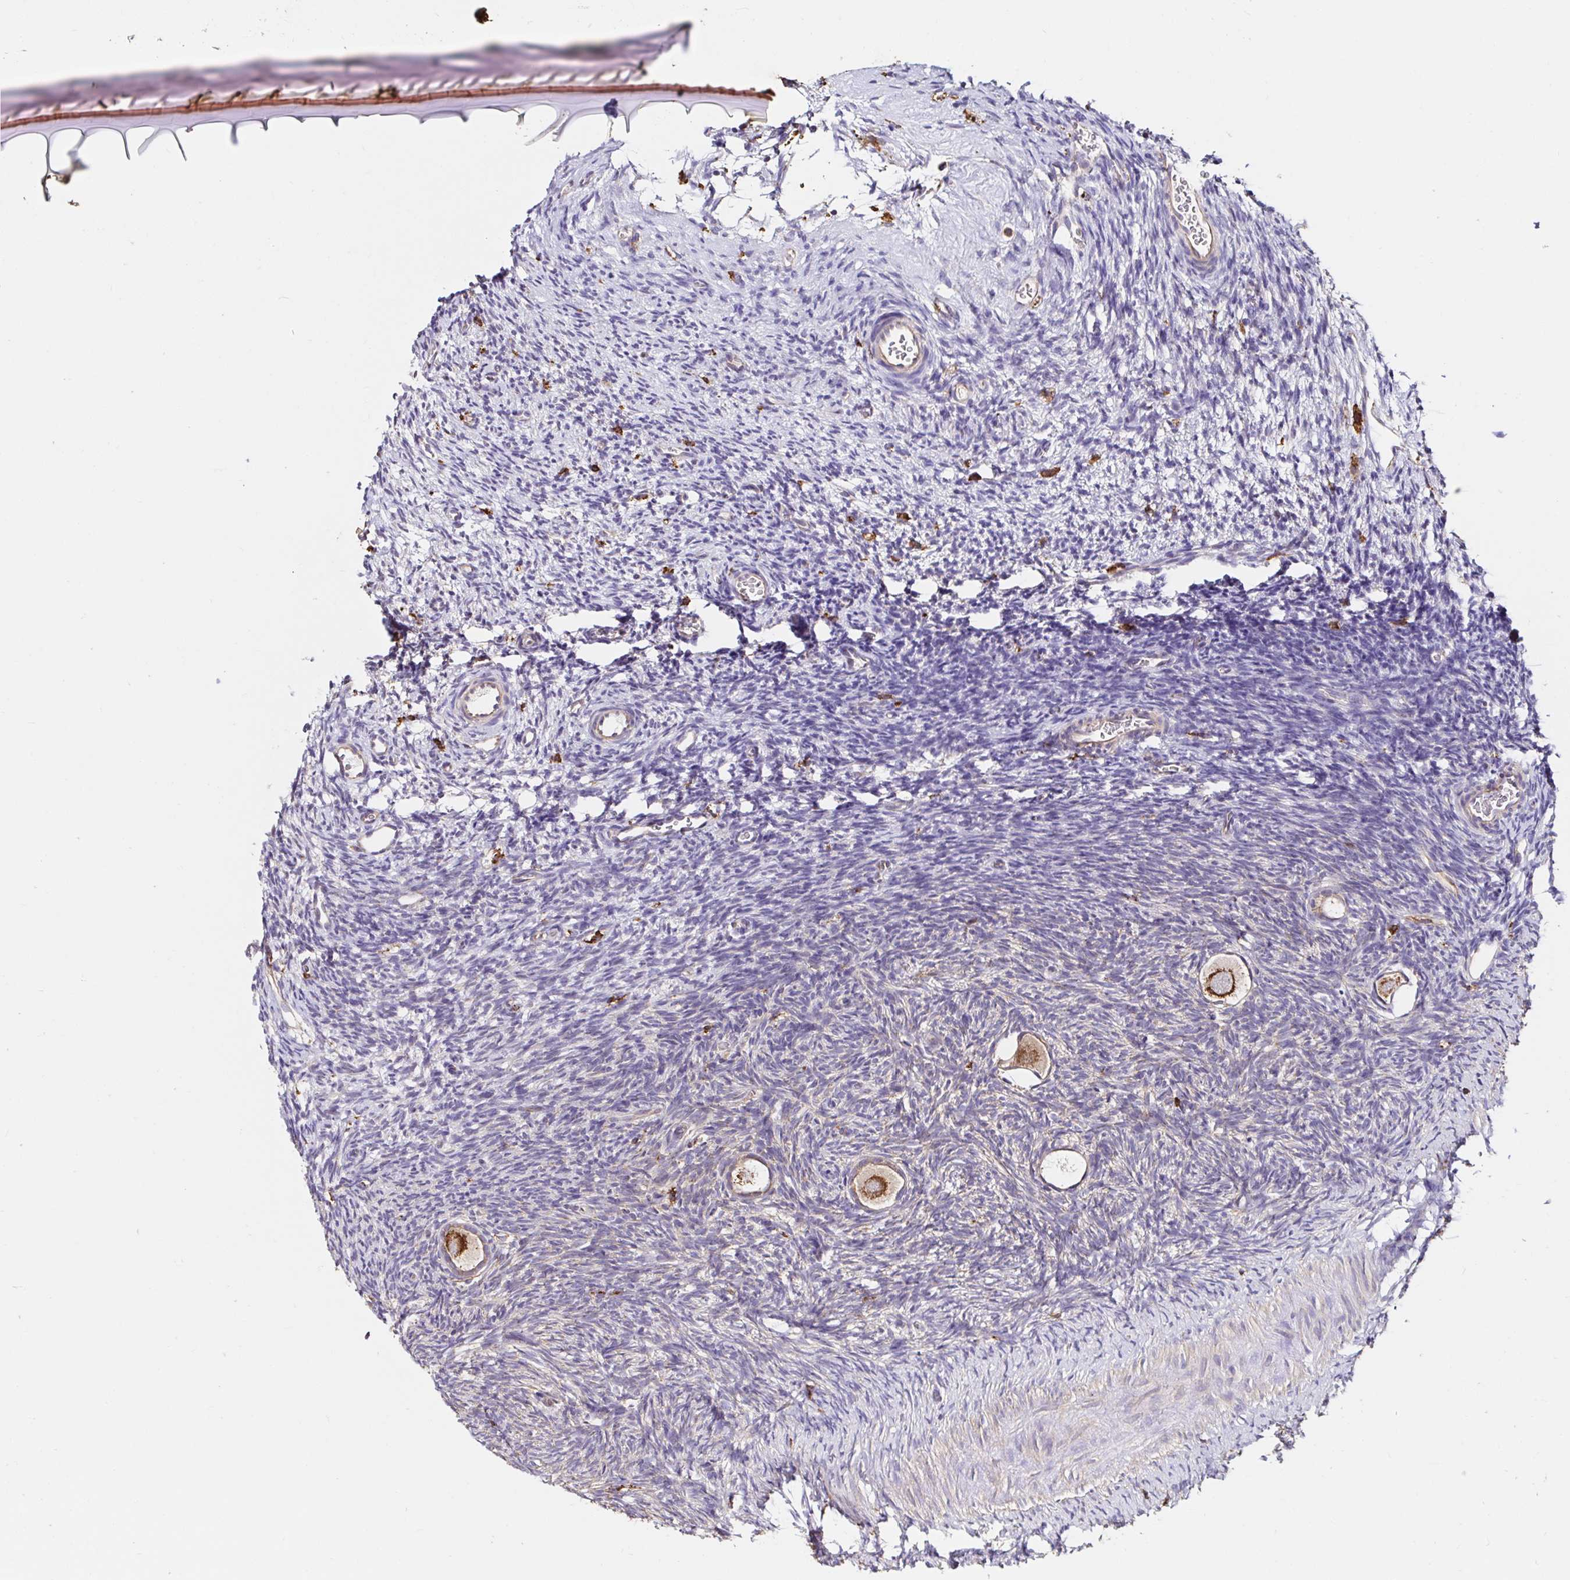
{"staining": {"intensity": "strong", "quantity": "25%-75%", "location": "cytoplasmic/membranous"}, "tissue": "ovary", "cell_type": "Follicle cells", "image_type": "normal", "snomed": [{"axis": "morphology", "description": "Normal tissue, NOS"}, {"axis": "topography", "description": "Ovary"}], "caption": "Immunohistochemistry (DAB) staining of unremarkable human ovary exhibits strong cytoplasmic/membranous protein positivity in about 25%-75% of follicle cells.", "gene": "MSR1", "patient": {"sex": "female", "age": 34}}